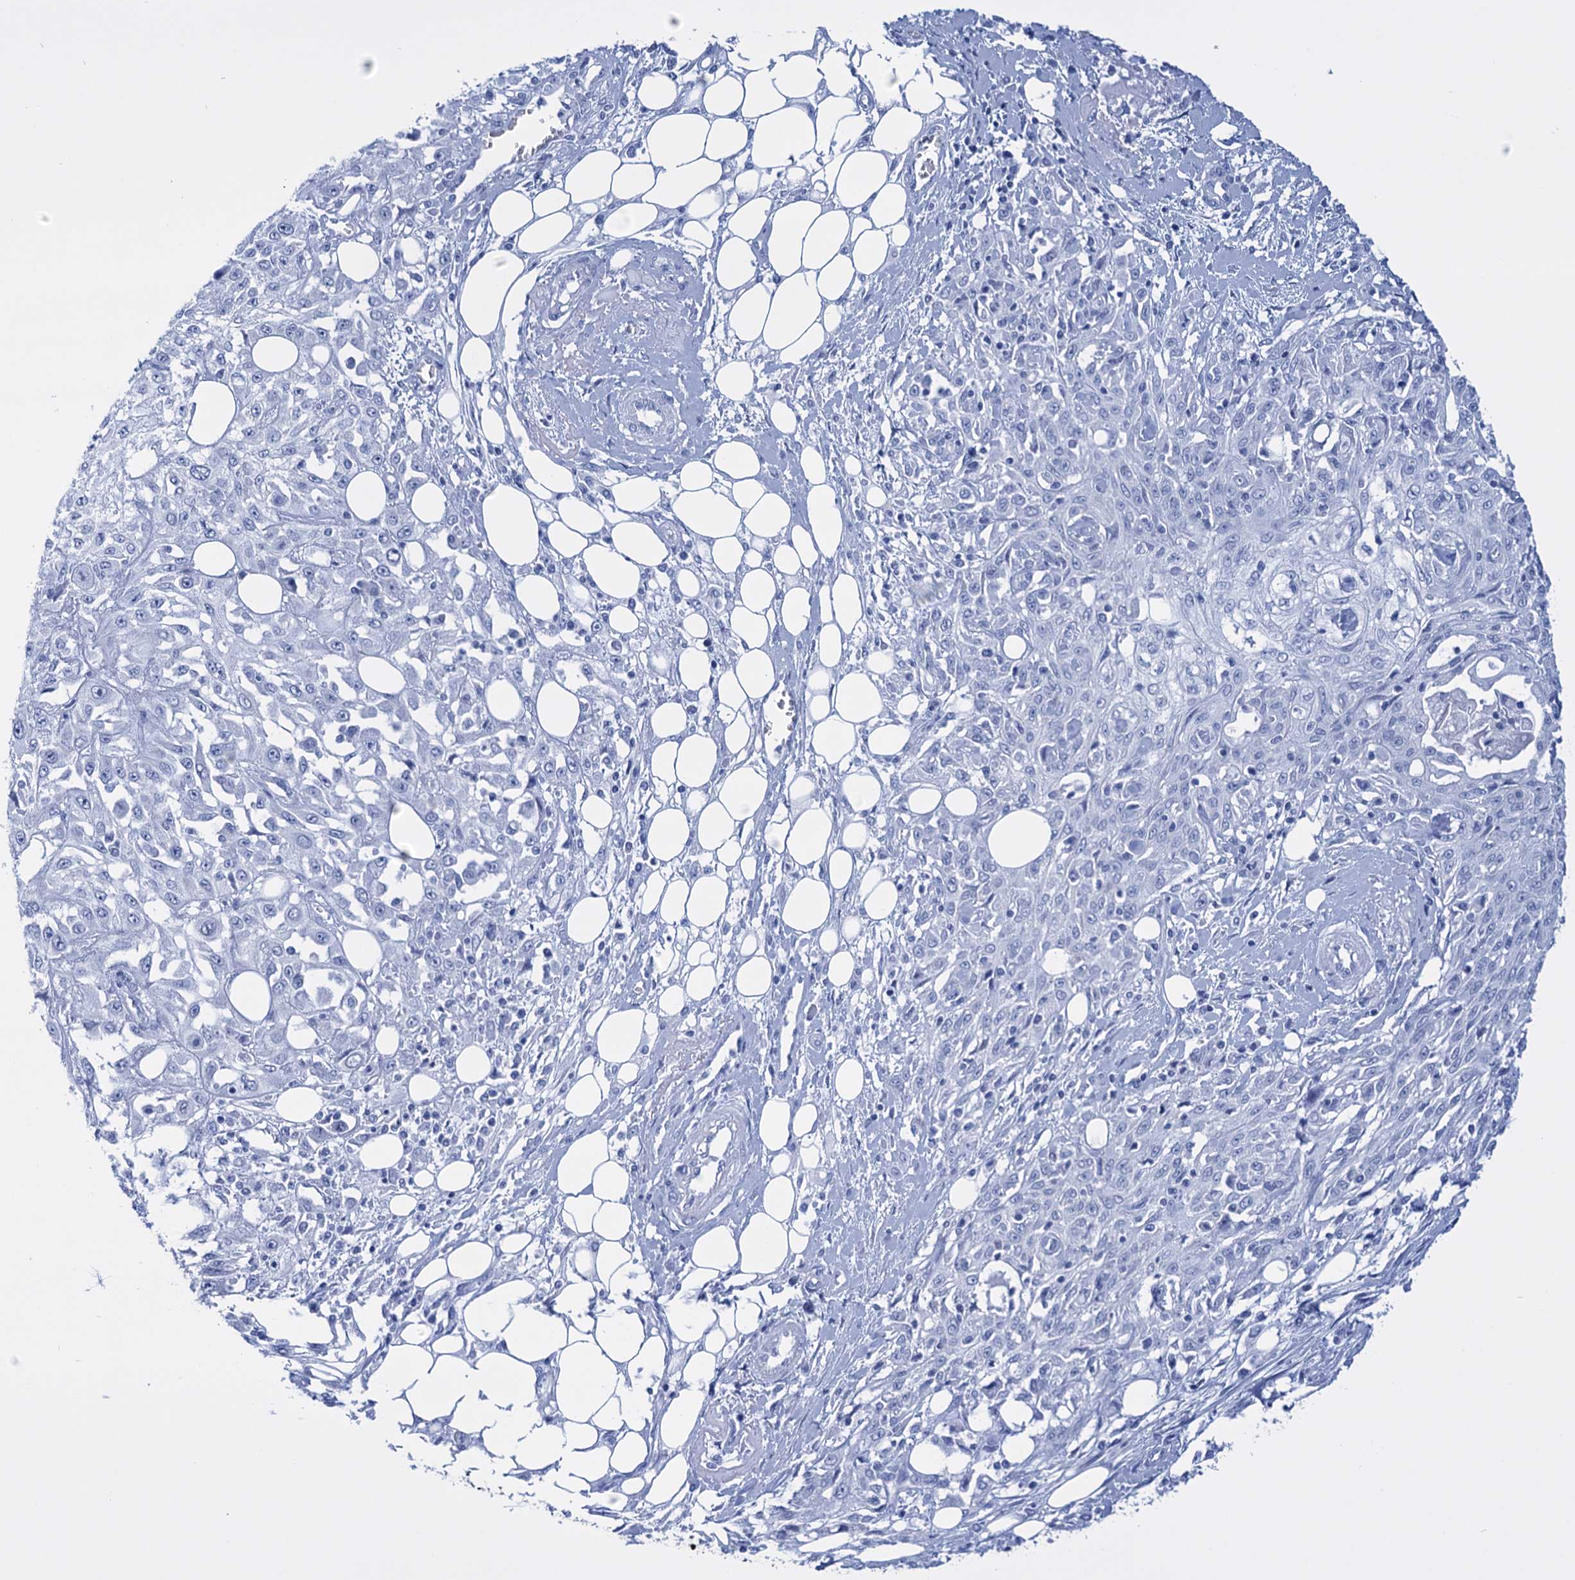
{"staining": {"intensity": "negative", "quantity": "none", "location": "none"}, "tissue": "skin cancer", "cell_type": "Tumor cells", "image_type": "cancer", "snomed": [{"axis": "morphology", "description": "Squamous cell carcinoma, NOS"}, {"axis": "morphology", "description": "Squamous cell carcinoma, metastatic, NOS"}, {"axis": "topography", "description": "Skin"}, {"axis": "topography", "description": "Lymph node"}], "caption": "Skin cancer (squamous cell carcinoma) was stained to show a protein in brown. There is no significant positivity in tumor cells. (IHC, brightfield microscopy, high magnification).", "gene": "FBXW12", "patient": {"sex": "male", "age": 75}}